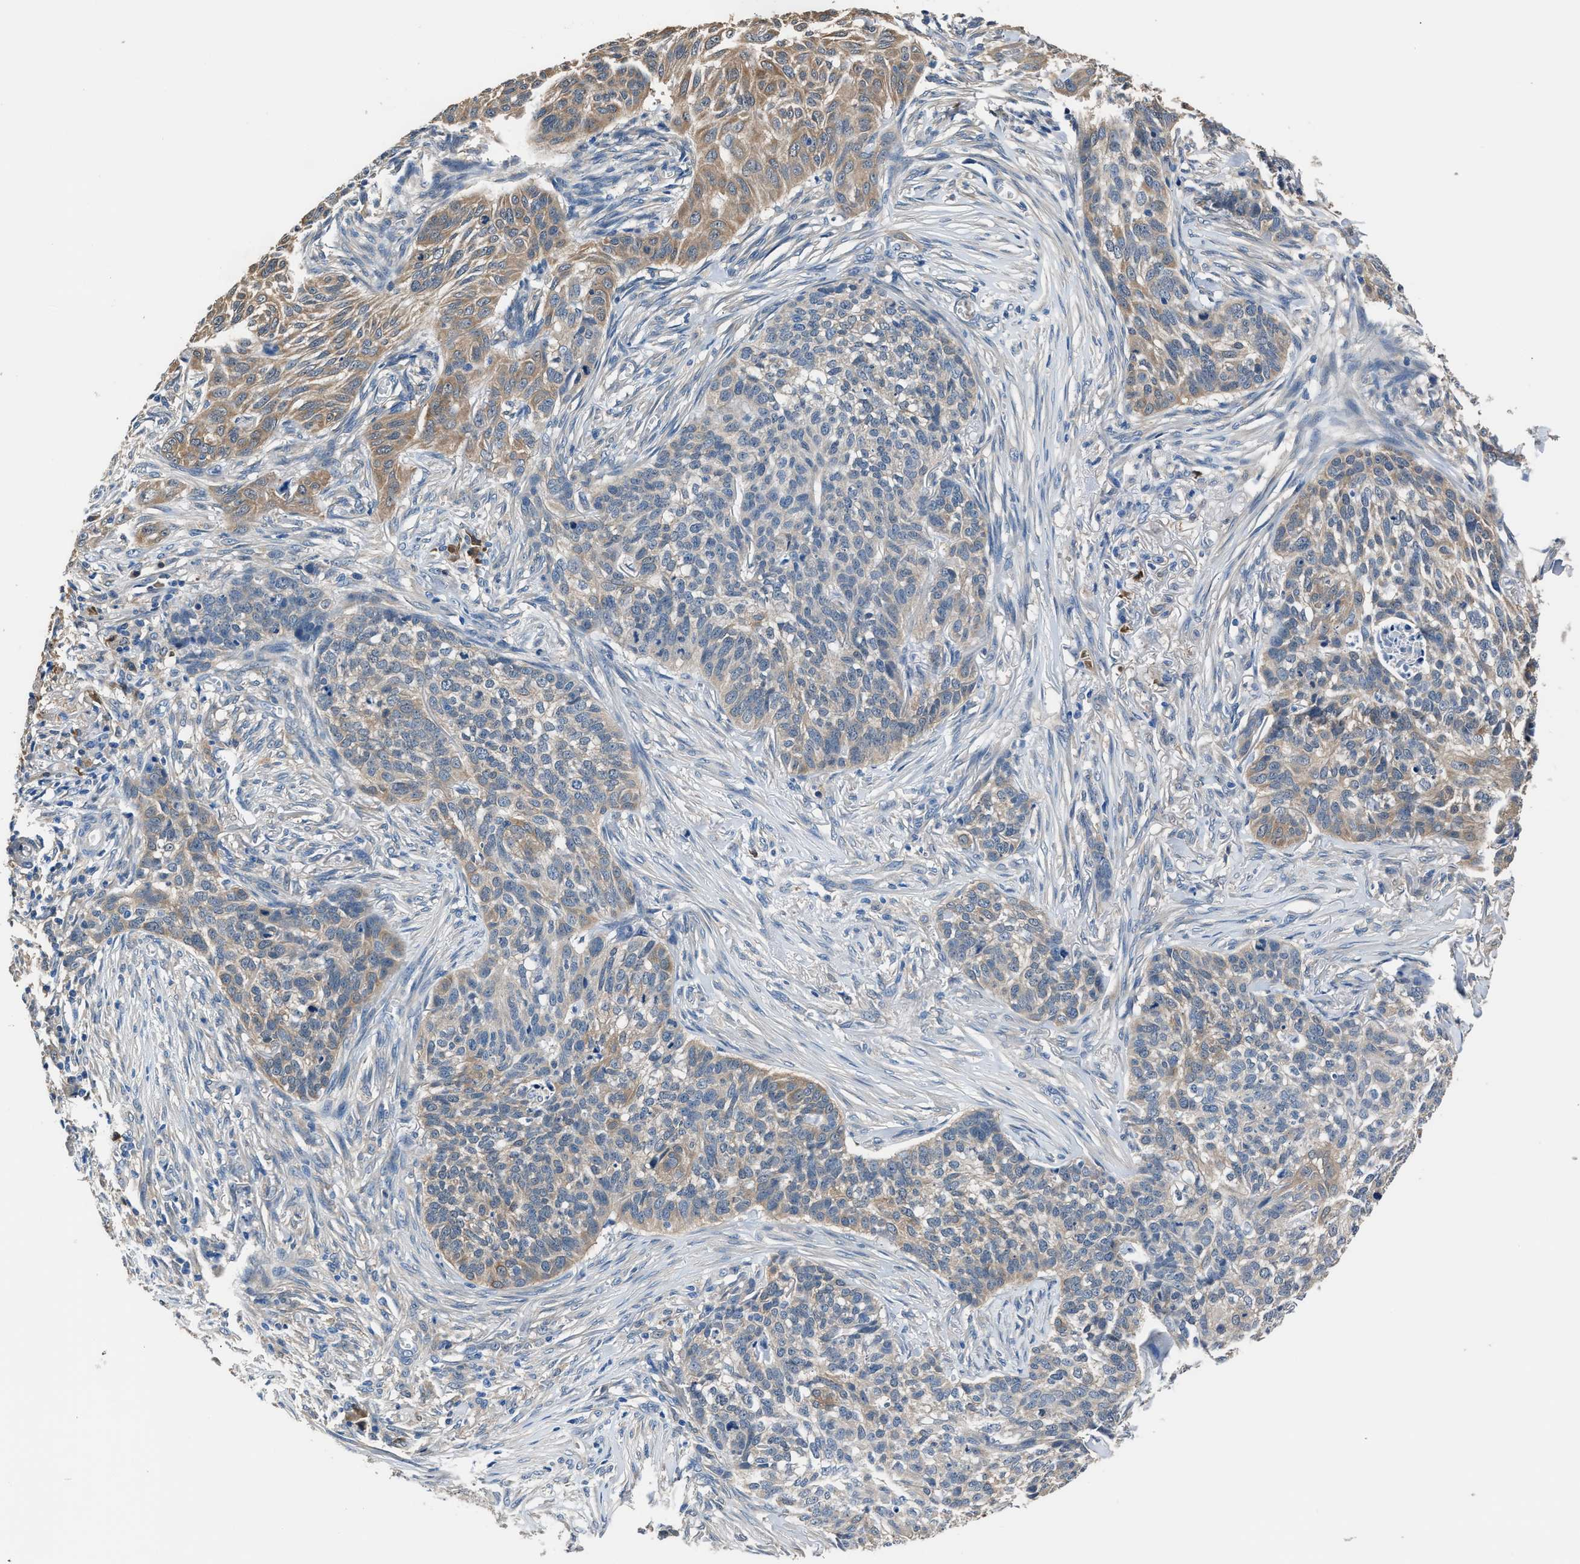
{"staining": {"intensity": "moderate", "quantity": "25%-75%", "location": "cytoplasmic/membranous"}, "tissue": "skin cancer", "cell_type": "Tumor cells", "image_type": "cancer", "snomed": [{"axis": "morphology", "description": "Basal cell carcinoma"}, {"axis": "topography", "description": "Skin"}], "caption": "Basal cell carcinoma (skin) was stained to show a protein in brown. There is medium levels of moderate cytoplasmic/membranous expression in approximately 25%-75% of tumor cells.", "gene": "GSTP1", "patient": {"sex": "male", "age": 85}}